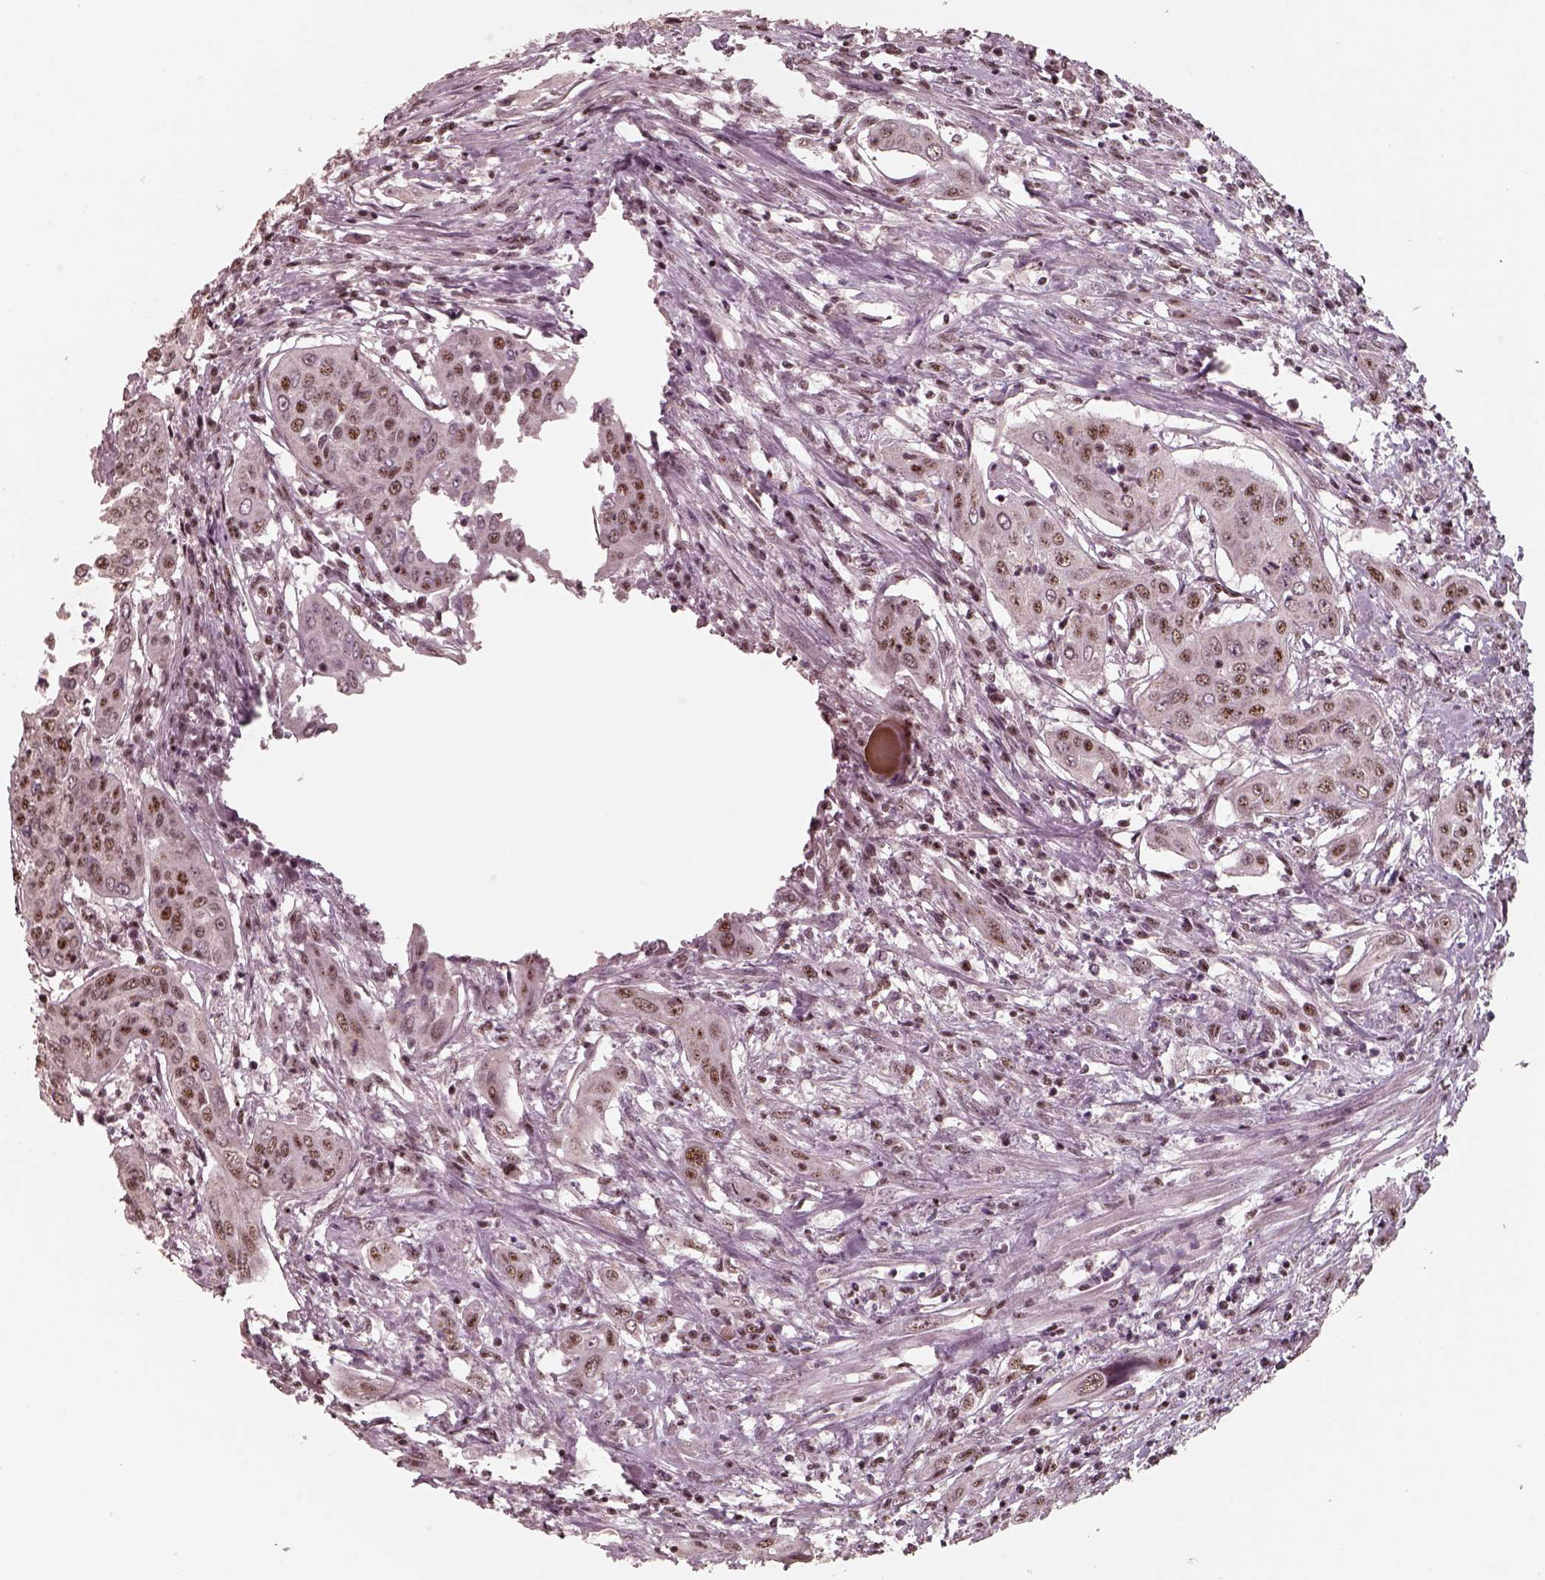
{"staining": {"intensity": "moderate", "quantity": ">75%", "location": "nuclear"}, "tissue": "urothelial cancer", "cell_type": "Tumor cells", "image_type": "cancer", "snomed": [{"axis": "morphology", "description": "Urothelial carcinoma, High grade"}, {"axis": "topography", "description": "Urinary bladder"}], "caption": "Urothelial cancer stained with a brown dye exhibits moderate nuclear positive positivity in about >75% of tumor cells.", "gene": "ATXN7L3", "patient": {"sex": "male", "age": 82}}